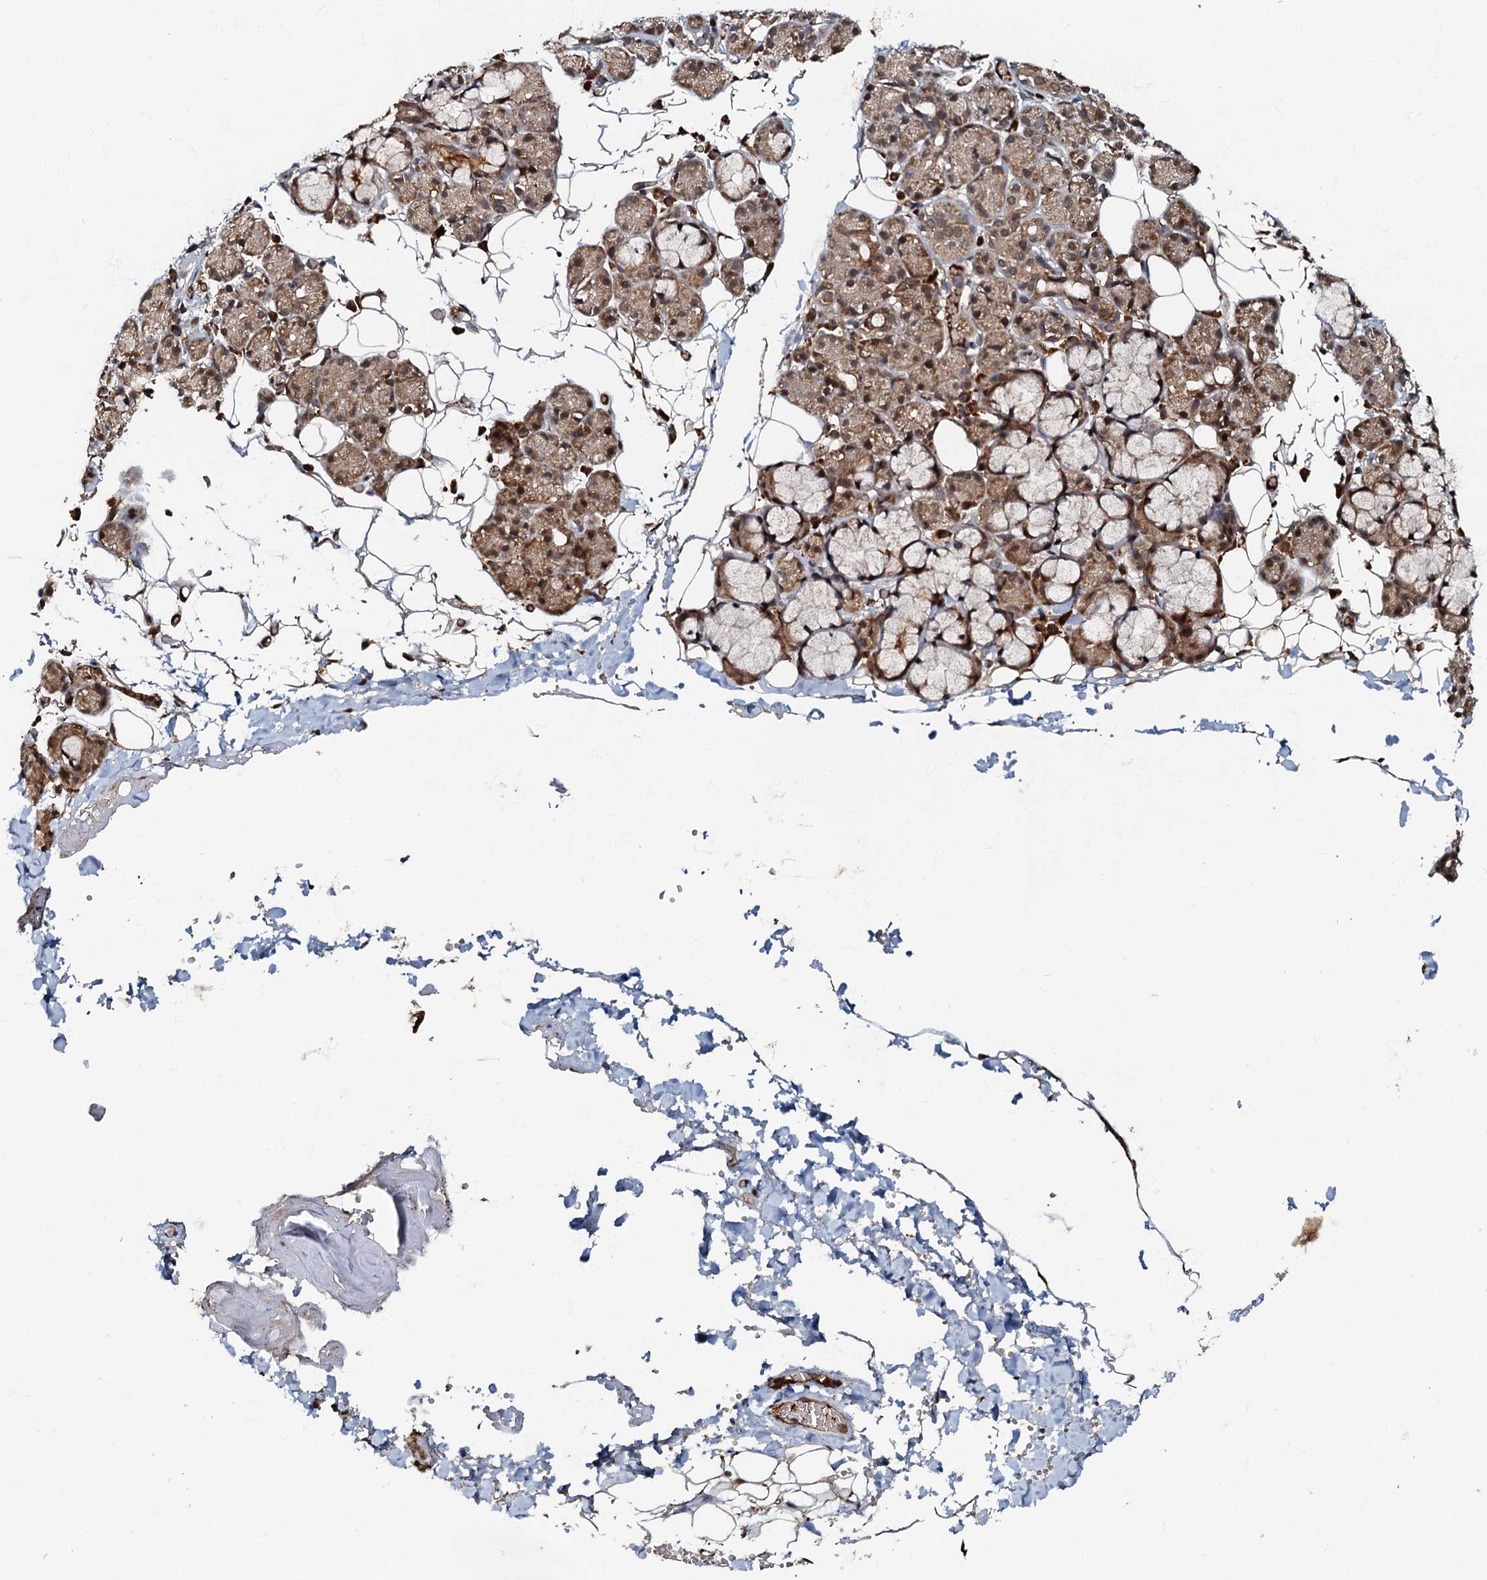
{"staining": {"intensity": "moderate", "quantity": "25%-75%", "location": "cytoplasmic/membranous,nuclear"}, "tissue": "salivary gland", "cell_type": "Glandular cells", "image_type": "normal", "snomed": [{"axis": "morphology", "description": "Normal tissue, NOS"}, {"axis": "topography", "description": "Salivary gland"}], "caption": "Immunohistochemical staining of normal human salivary gland displays moderate cytoplasmic/membranous,nuclear protein expression in approximately 25%-75% of glandular cells.", "gene": "C18orf32", "patient": {"sex": "male", "age": 63}}